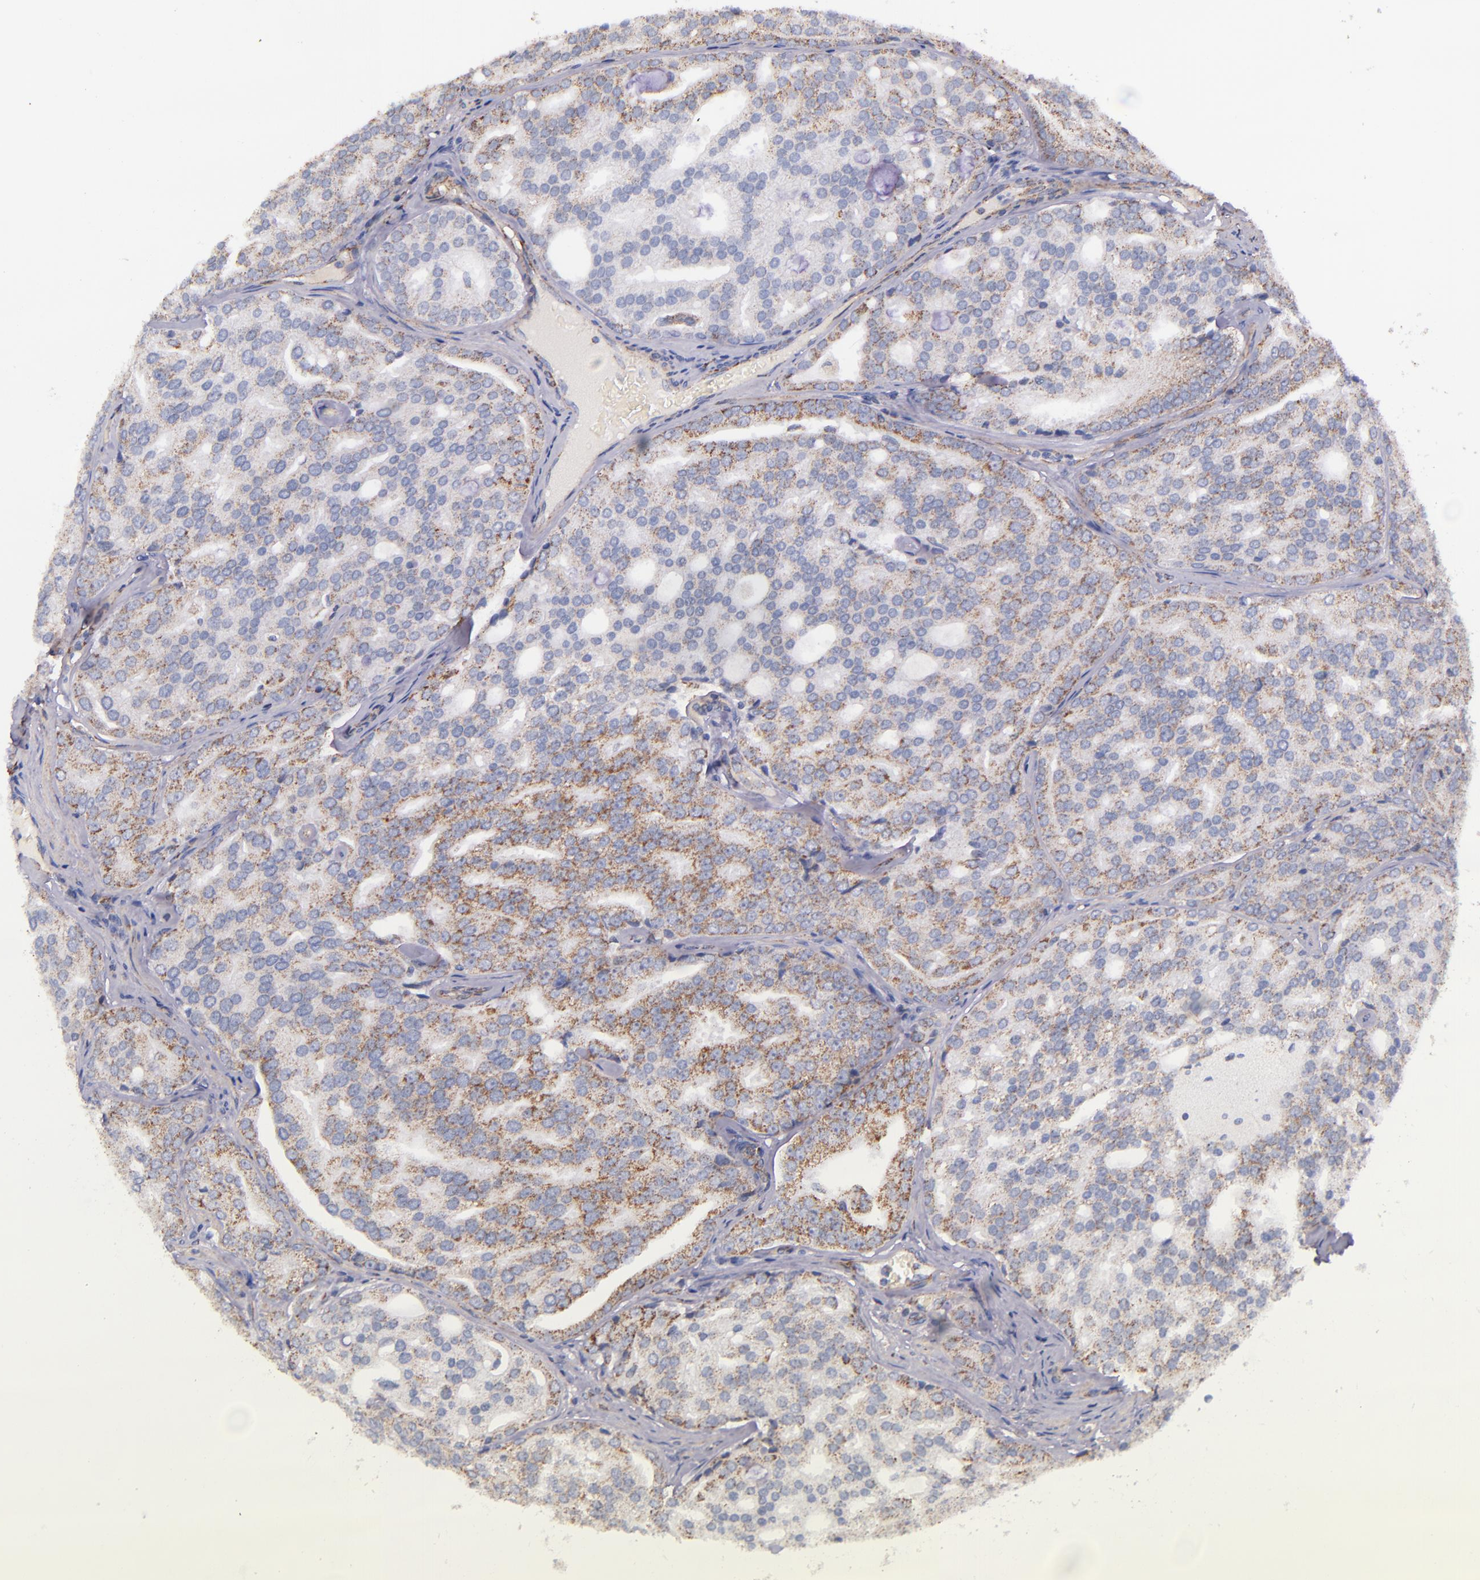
{"staining": {"intensity": "moderate", "quantity": "<25%", "location": "cytoplasmic/membranous"}, "tissue": "prostate cancer", "cell_type": "Tumor cells", "image_type": "cancer", "snomed": [{"axis": "morphology", "description": "Adenocarcinoma, High grade"}, {"axis": "topography", "description": "Prostate"}], "caption": "Immunohistochemistry staining of prostate adenocarcinoma (high-grade), which demonstrates low levels of moderate cytoplasmic/membranous expression in about <25% of tumor cells indicating moderate cytoplasmic/membranous protein positivity. The staining was performed using DAB (brown) for protein detection and nuclei were counterstained in hematoxylin (blue).", "gene": "IDH3G", "patient": {"sex": "male", "age": 64}}